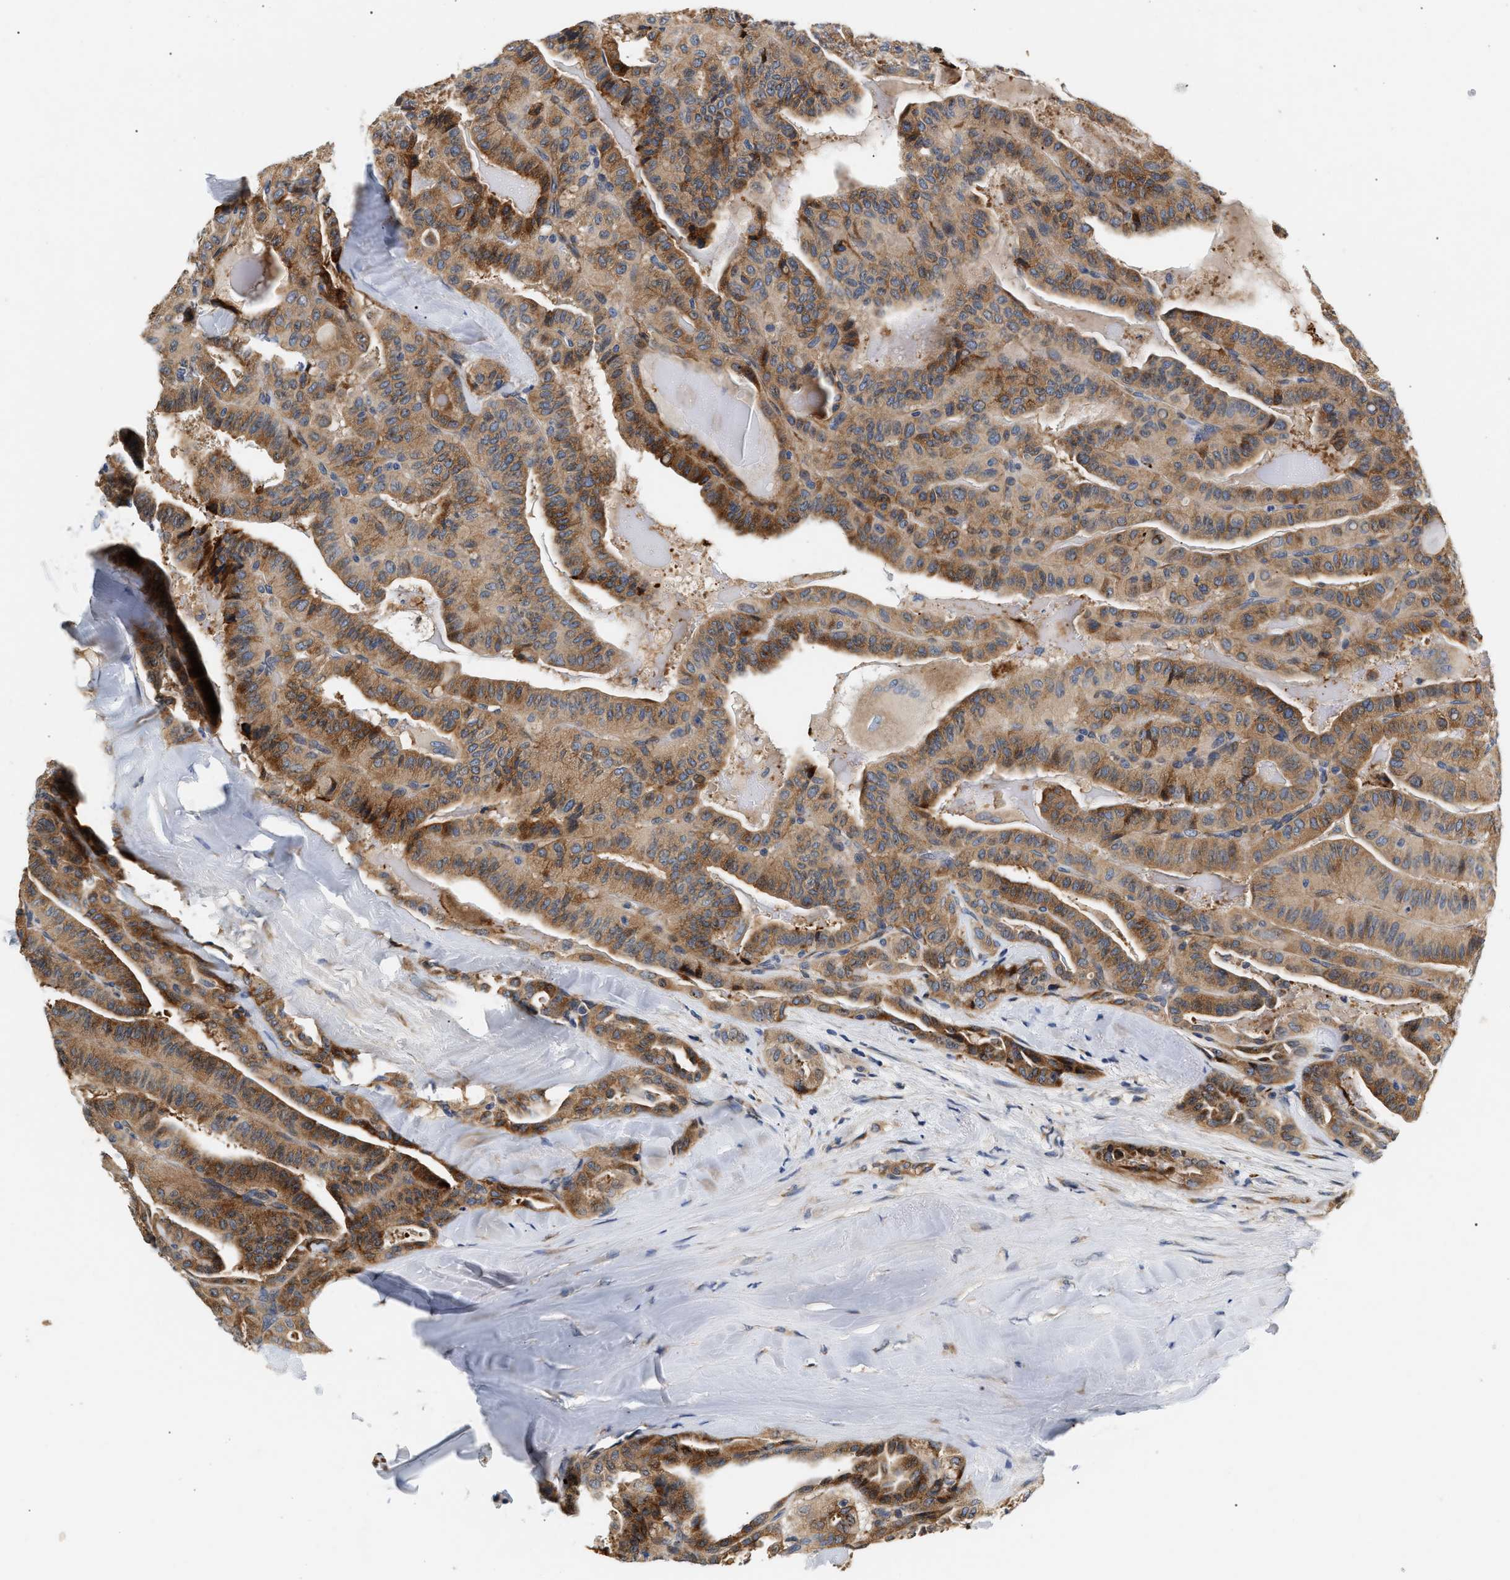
{"staining": {"intensity": "moderate", "quantity": ">75%", "location": "cytoplasmic/membranous"}, "tissue": "thyroid cancer", "cell_type": "Tumor cells", "image_type": "cancer", "snomed": [{"axis": "morphology", "description": "Papillary adenocarcinoma, NOS"}, {"axis": "topography", "description": "Thyroid gland"}], "caption": "Immunohistochemical staining of human papillary adenocarcinoma (thyroid) shows moderate cytoplasmic/membranous protein expression in about >75% of tumor cells.", "gene": "IFT74", "patient": {"sex": "male", "age": 77}}